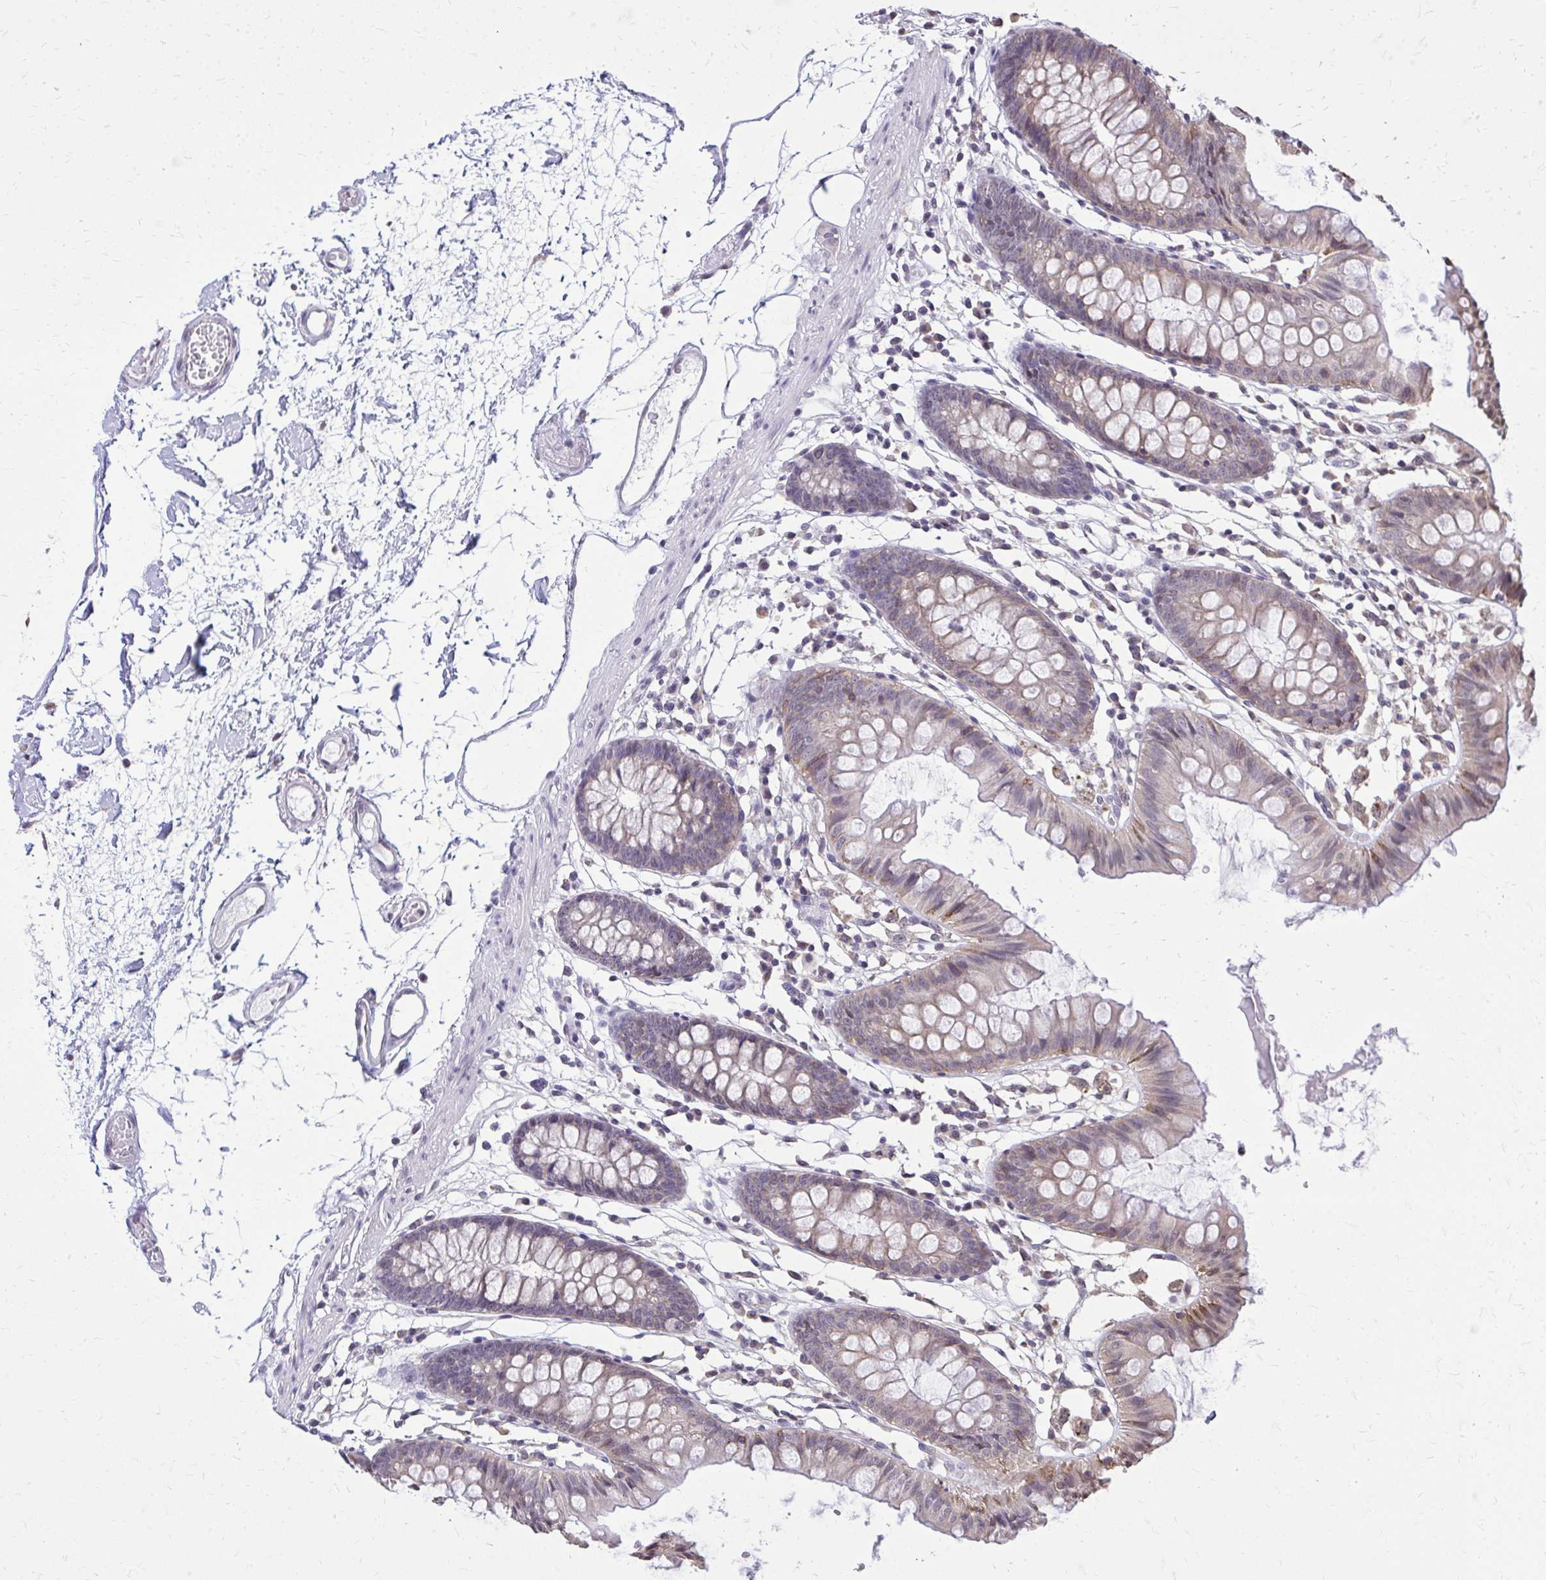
{"staining": {"intensity": "negative", "quantity": "none", "location": "none"}, "tissue": "colon", "cell_type": "Endothelial cells", "image_type": "normal", "snomed": [{"axis": "morphology", "description": "Normal tissue, NOS"}, {"axis": "topography", "description": "Colon"}], "caption": "The photomicrograph exhibits no significant expression in endothelial cells of colon.", "gene": "AKAP5", "patient": {"sex": "female", "age": 84}}